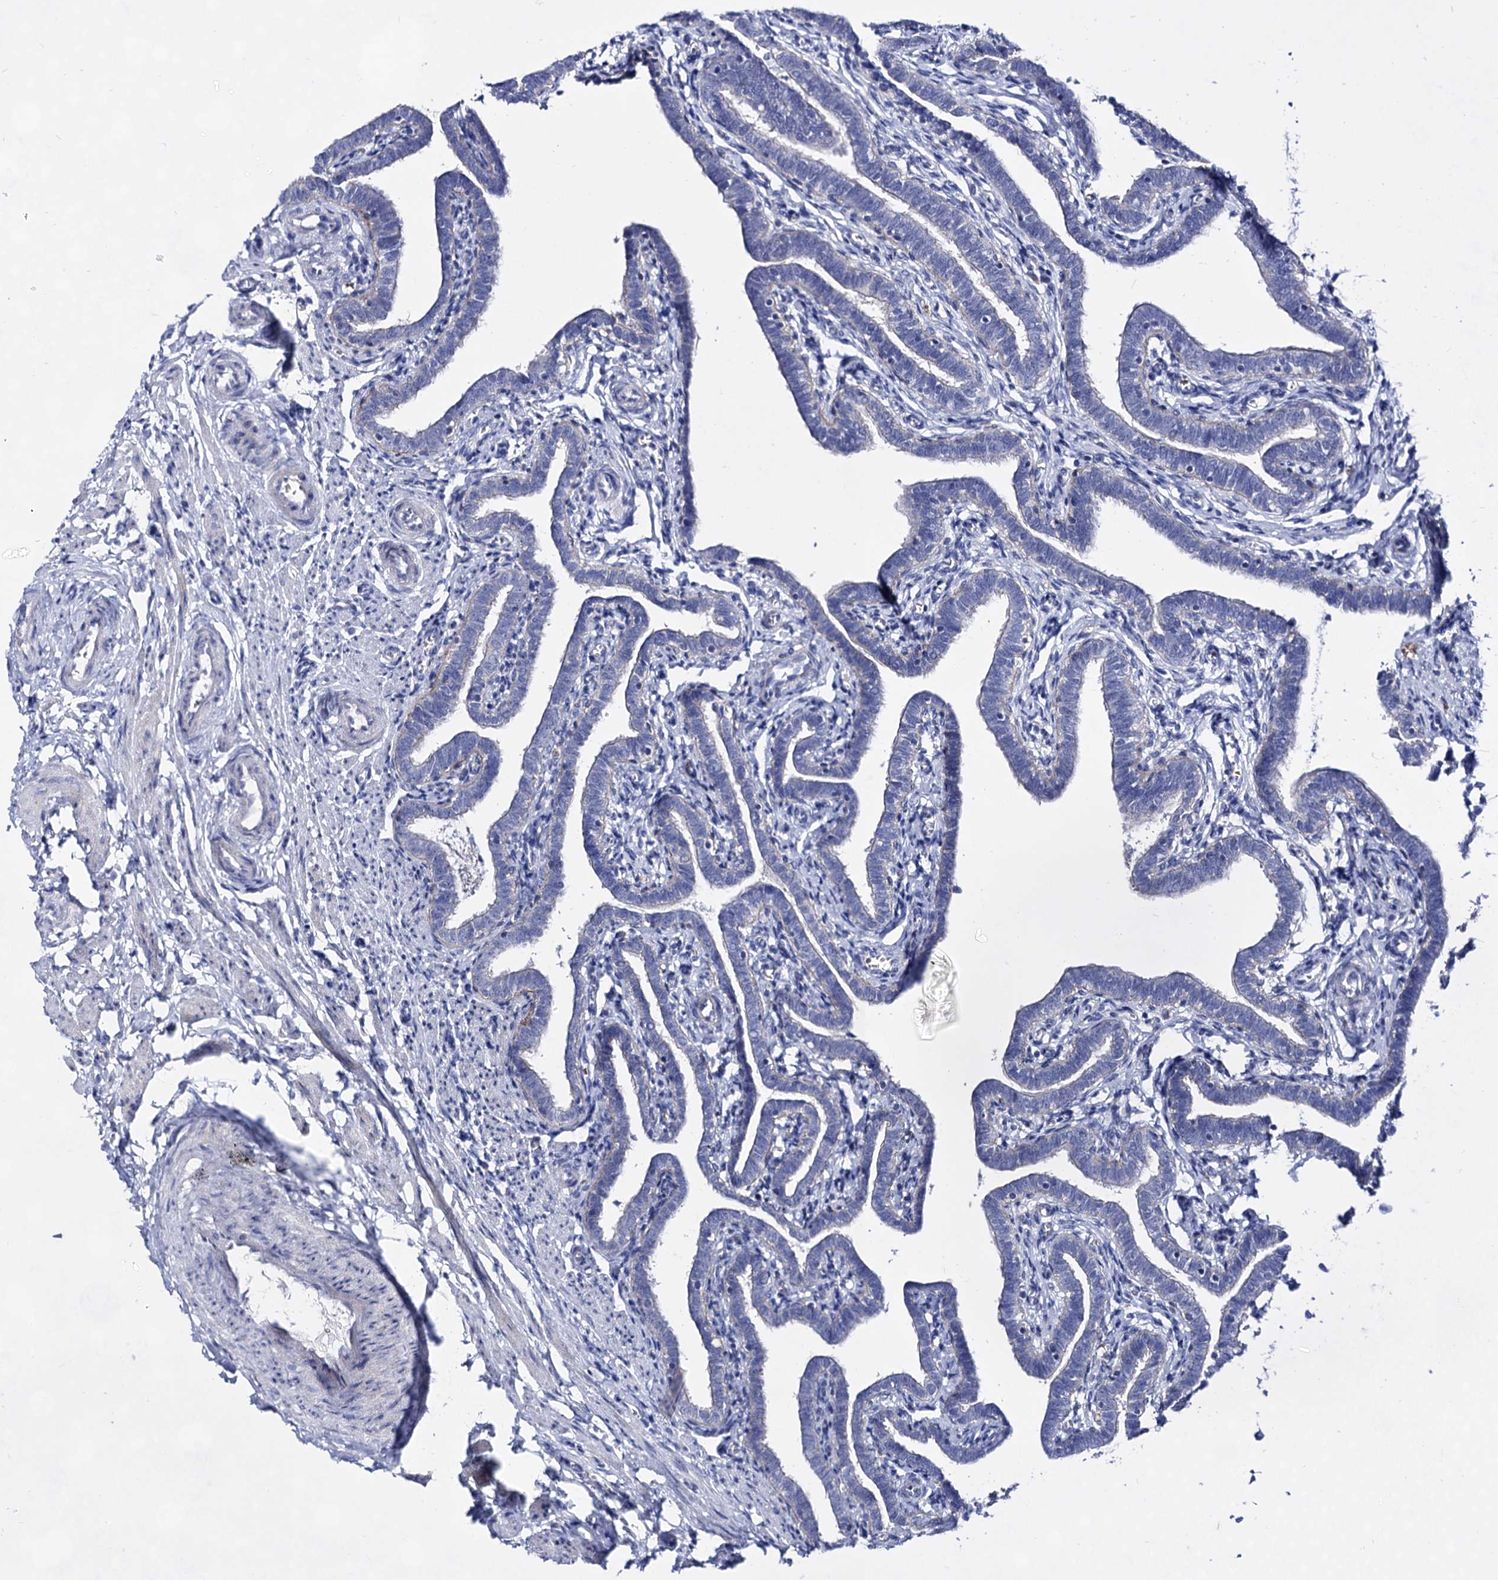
{"staining": {"intensity": "negative", "quantity": "none", "location": "none"}, "tissue": "fallopian tube", "cell_type": "Glandular cells", "image_type": "normal", "snomed": [{"axis": "morphology", "description": "Normal tissue, NOS"}, {"axis": "topography", "description": "Fallopian tube"}], "caption": "Protein analysis of benign fallopian tube shows no significant positivity in glandular cells.", "gene": "PLIN1", "patient": {"sex": "female", "age": 36}}